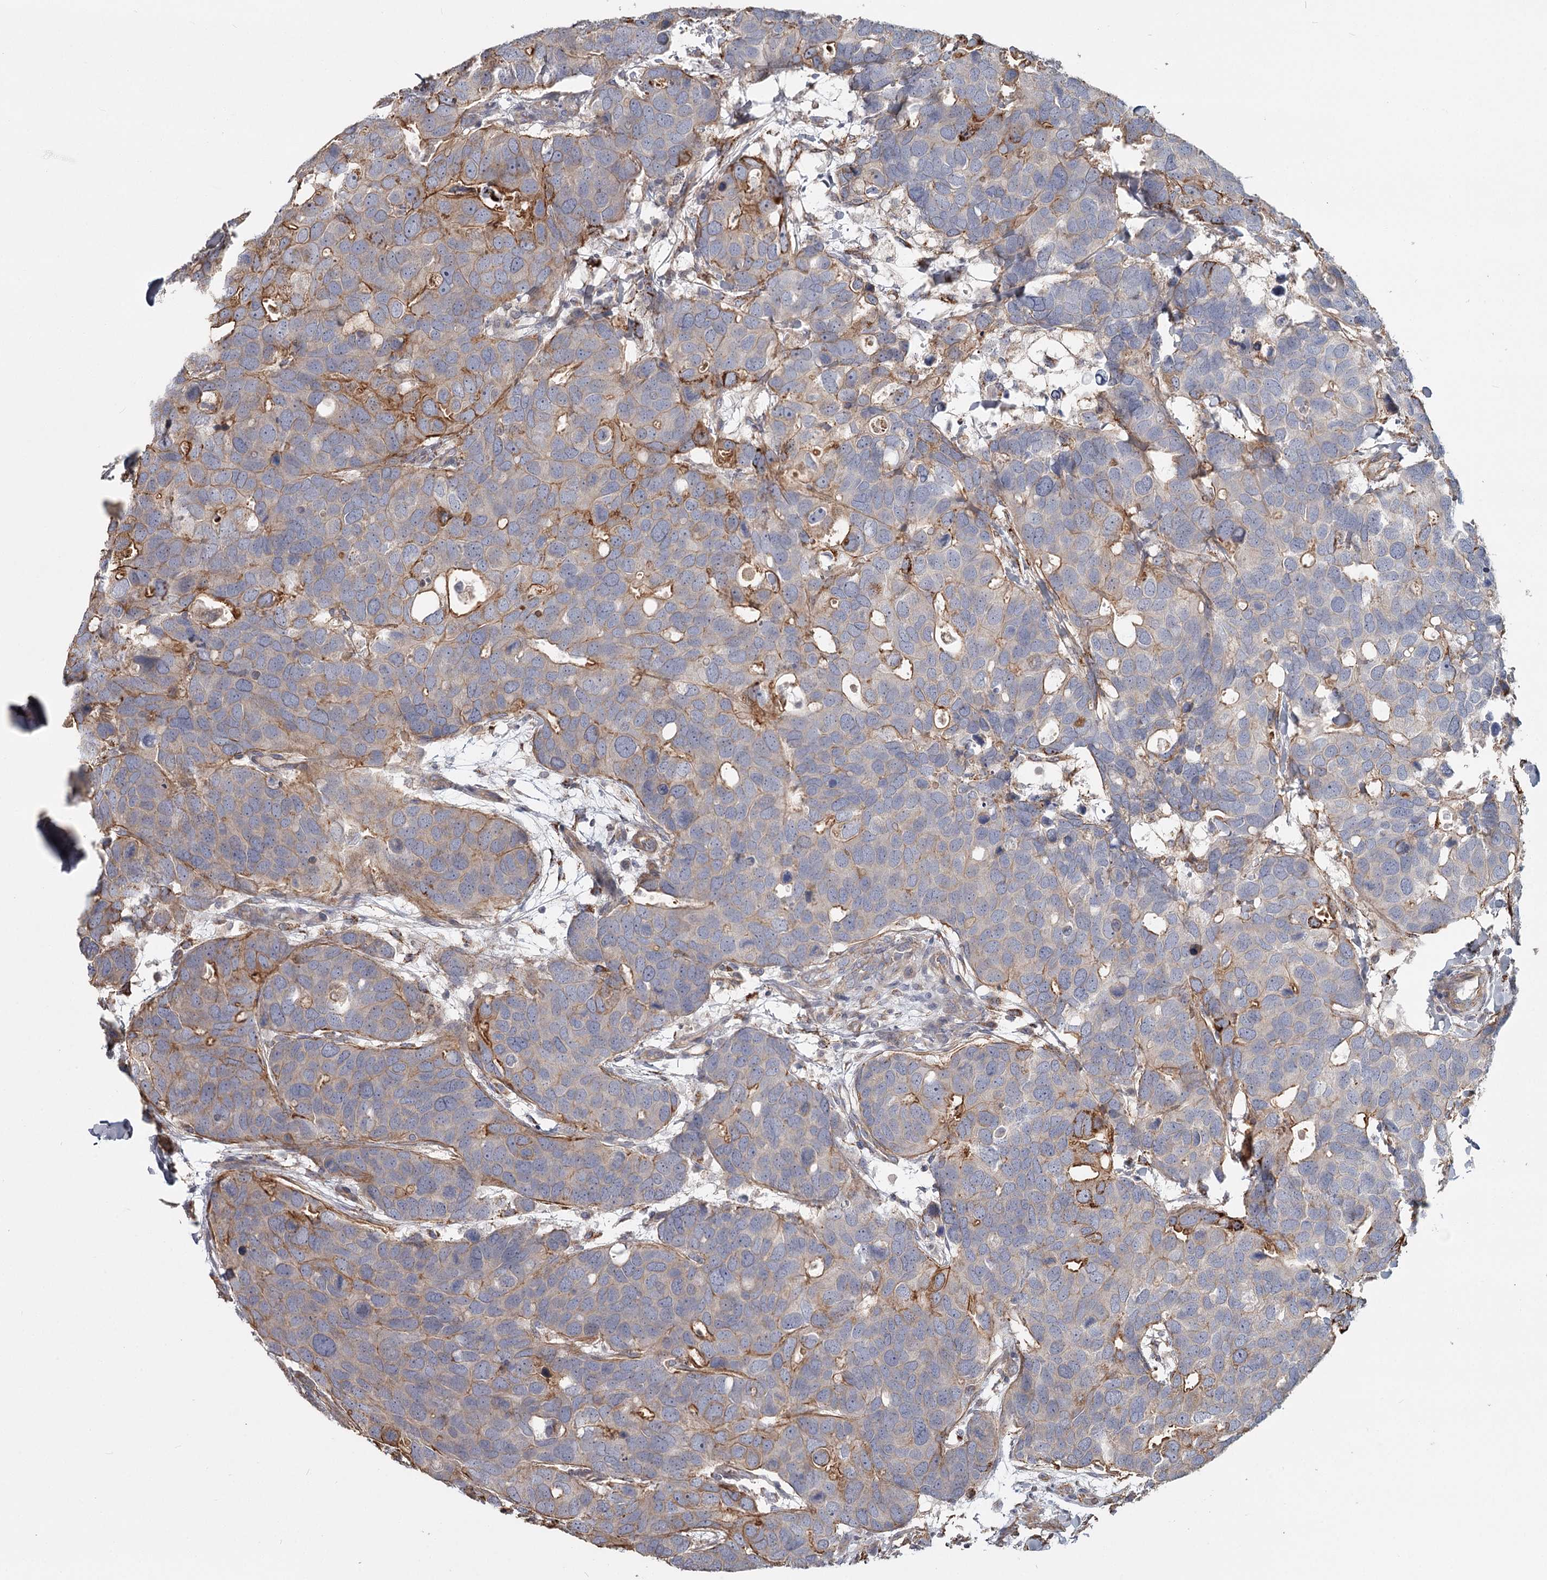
{"staining": {"intensity": "weak", "quantity": "25%-75%", "location": "cytoplasmic/membranous"}, "tissue": "breast cancer", "cell_type": "Tumor cells", "image_type": "cancer", "snomed": [{"axis": "morphology", "description": "Duct carcinoma"}, {"axis": "topography", "description": "Breast"}], "caption": "This photomicrograph demonstrates immunohistochemistry staining of intraductal carcinoma (breast), with low weak cytoplasmic/membranous positivity in approximately 25%-75% of tumor cells.", "gene": "DHRS9", "patient": {"sex": "female", "age": 83}}